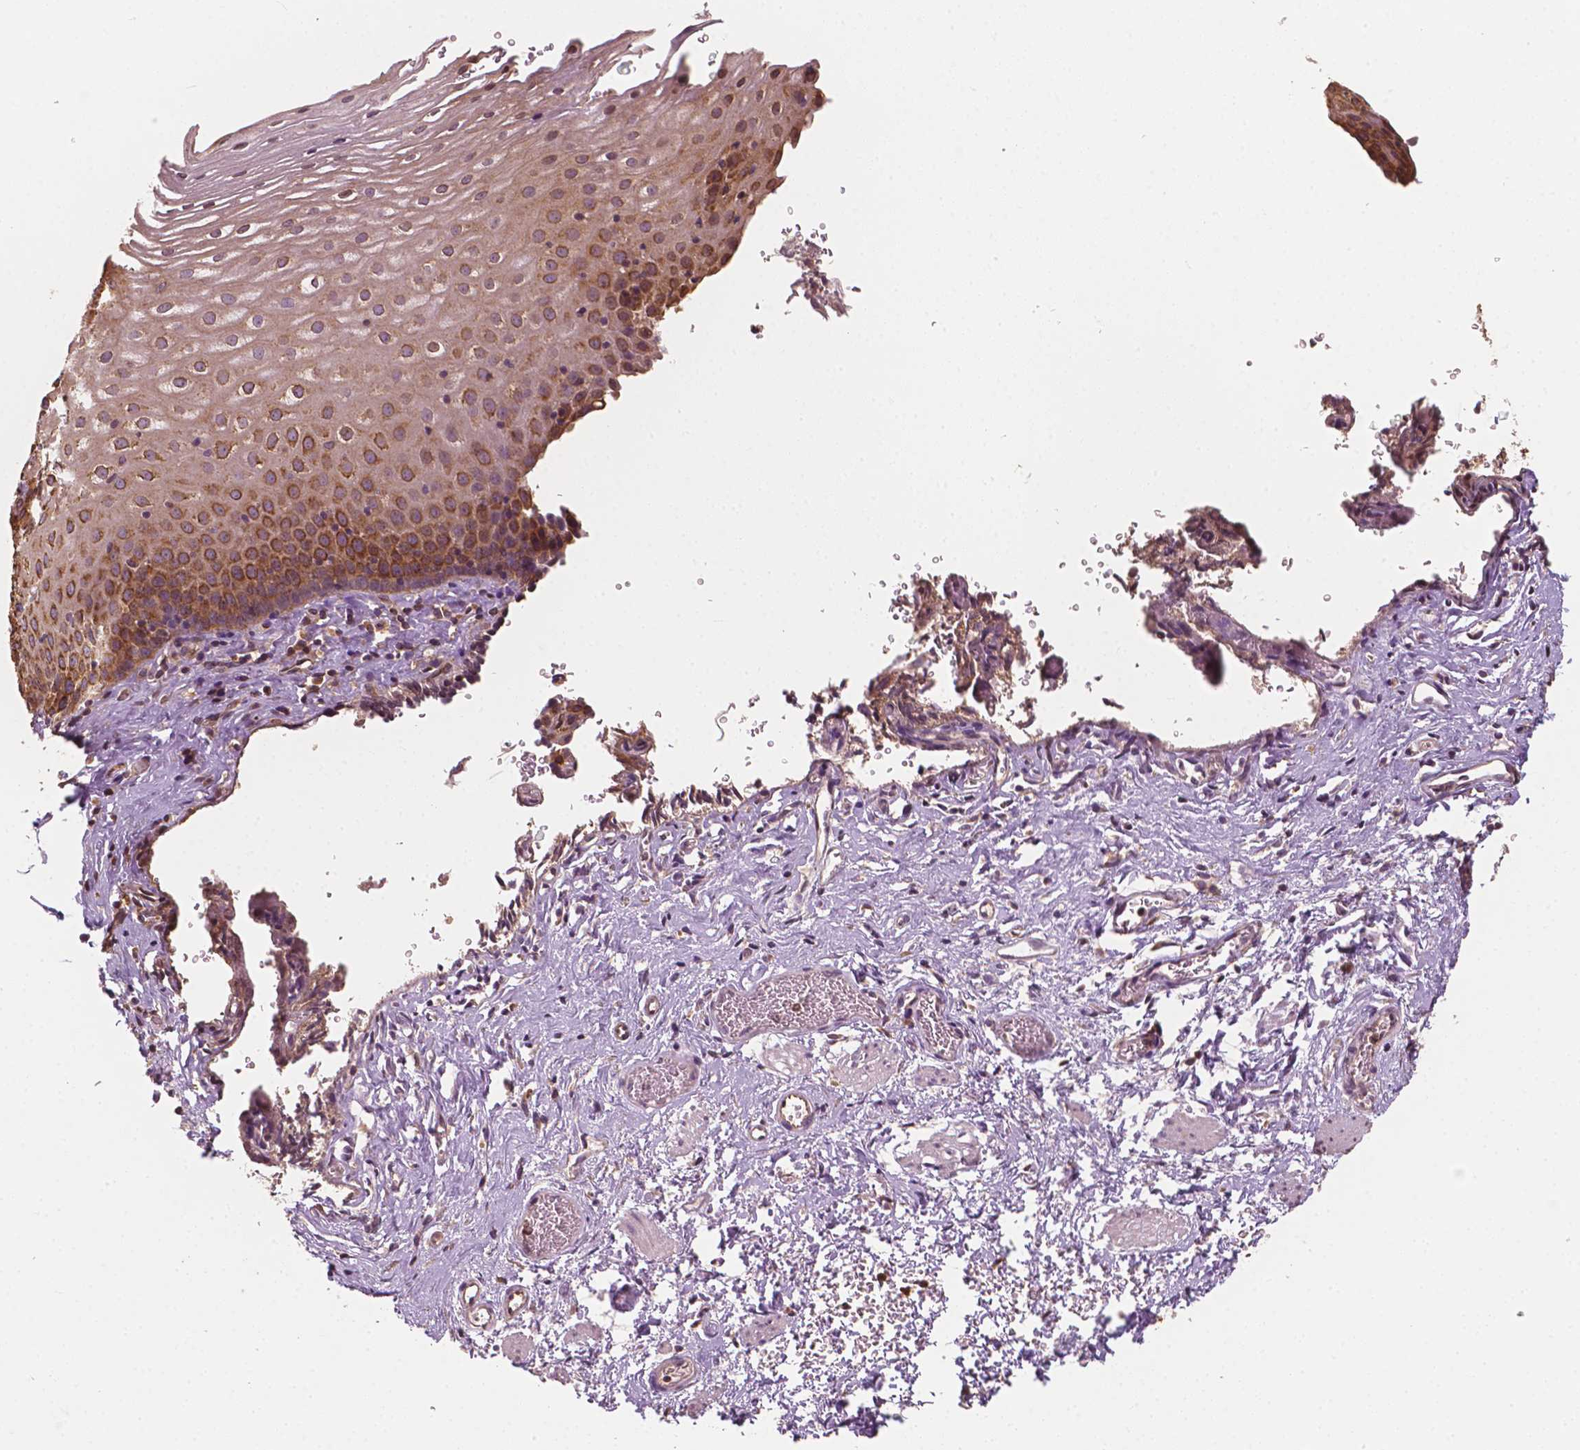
{"staining": {"intensity": "strong", "quantity": "25%-75%", "location": "cytoplasmic/membranous"}, "tissue": "esophagus", "cell_type": "Squamous epithelial cells", "image_type": "normal", "snomed": [{"axis": "morphology", "description": "Normal tissue, NOS"}, {"axis": "topography", "description": "Esophagus"}], "caption": "The histopathology image reveals staining of normal esophagus, revealing strong cytoplasmic/membranous protein positivity (brown color) within squamous epithelial cells.", "gene": "G3BP1", "patient": {"sex": "male", "age": 68}}